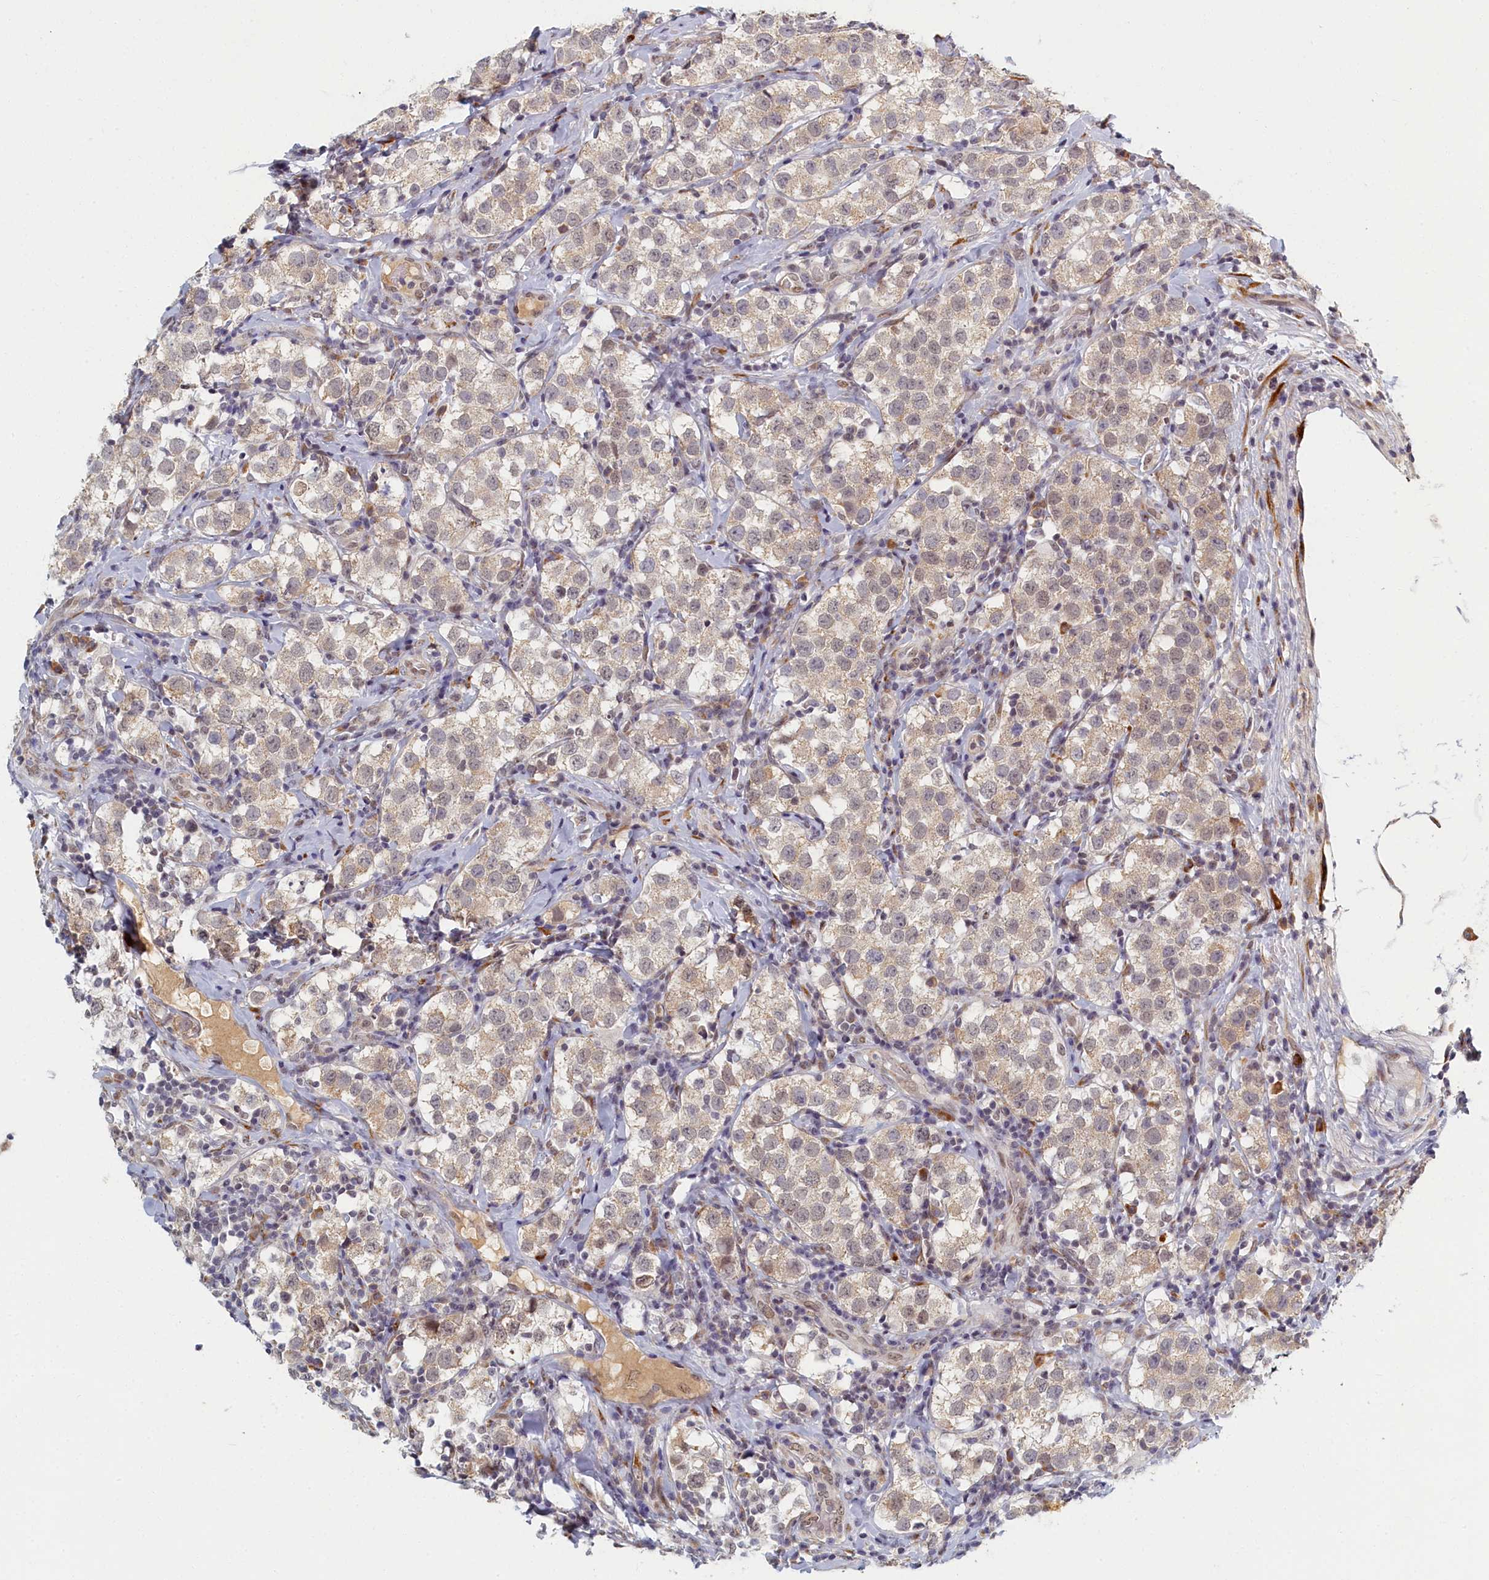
{"staining": {"intensity": "weak", "quantity": "25%-75%", "location": "cytoplasmic/membranous"}, "tissue": "testis cancer", "cell_type": "Tumor cells", "image_type": "cancer", "snomed": [{"axis": "morphology", "description": "Seminoma, NOS"}, {"axis": "topography", "description": "Testis"}], "caption": "Testis seminoma stained for a protein reveals weak cytoplasmic/membranous positivity in tumor cells.", "gene": "DNAJC17", "patient": {"sex": "male", "age": 34}}